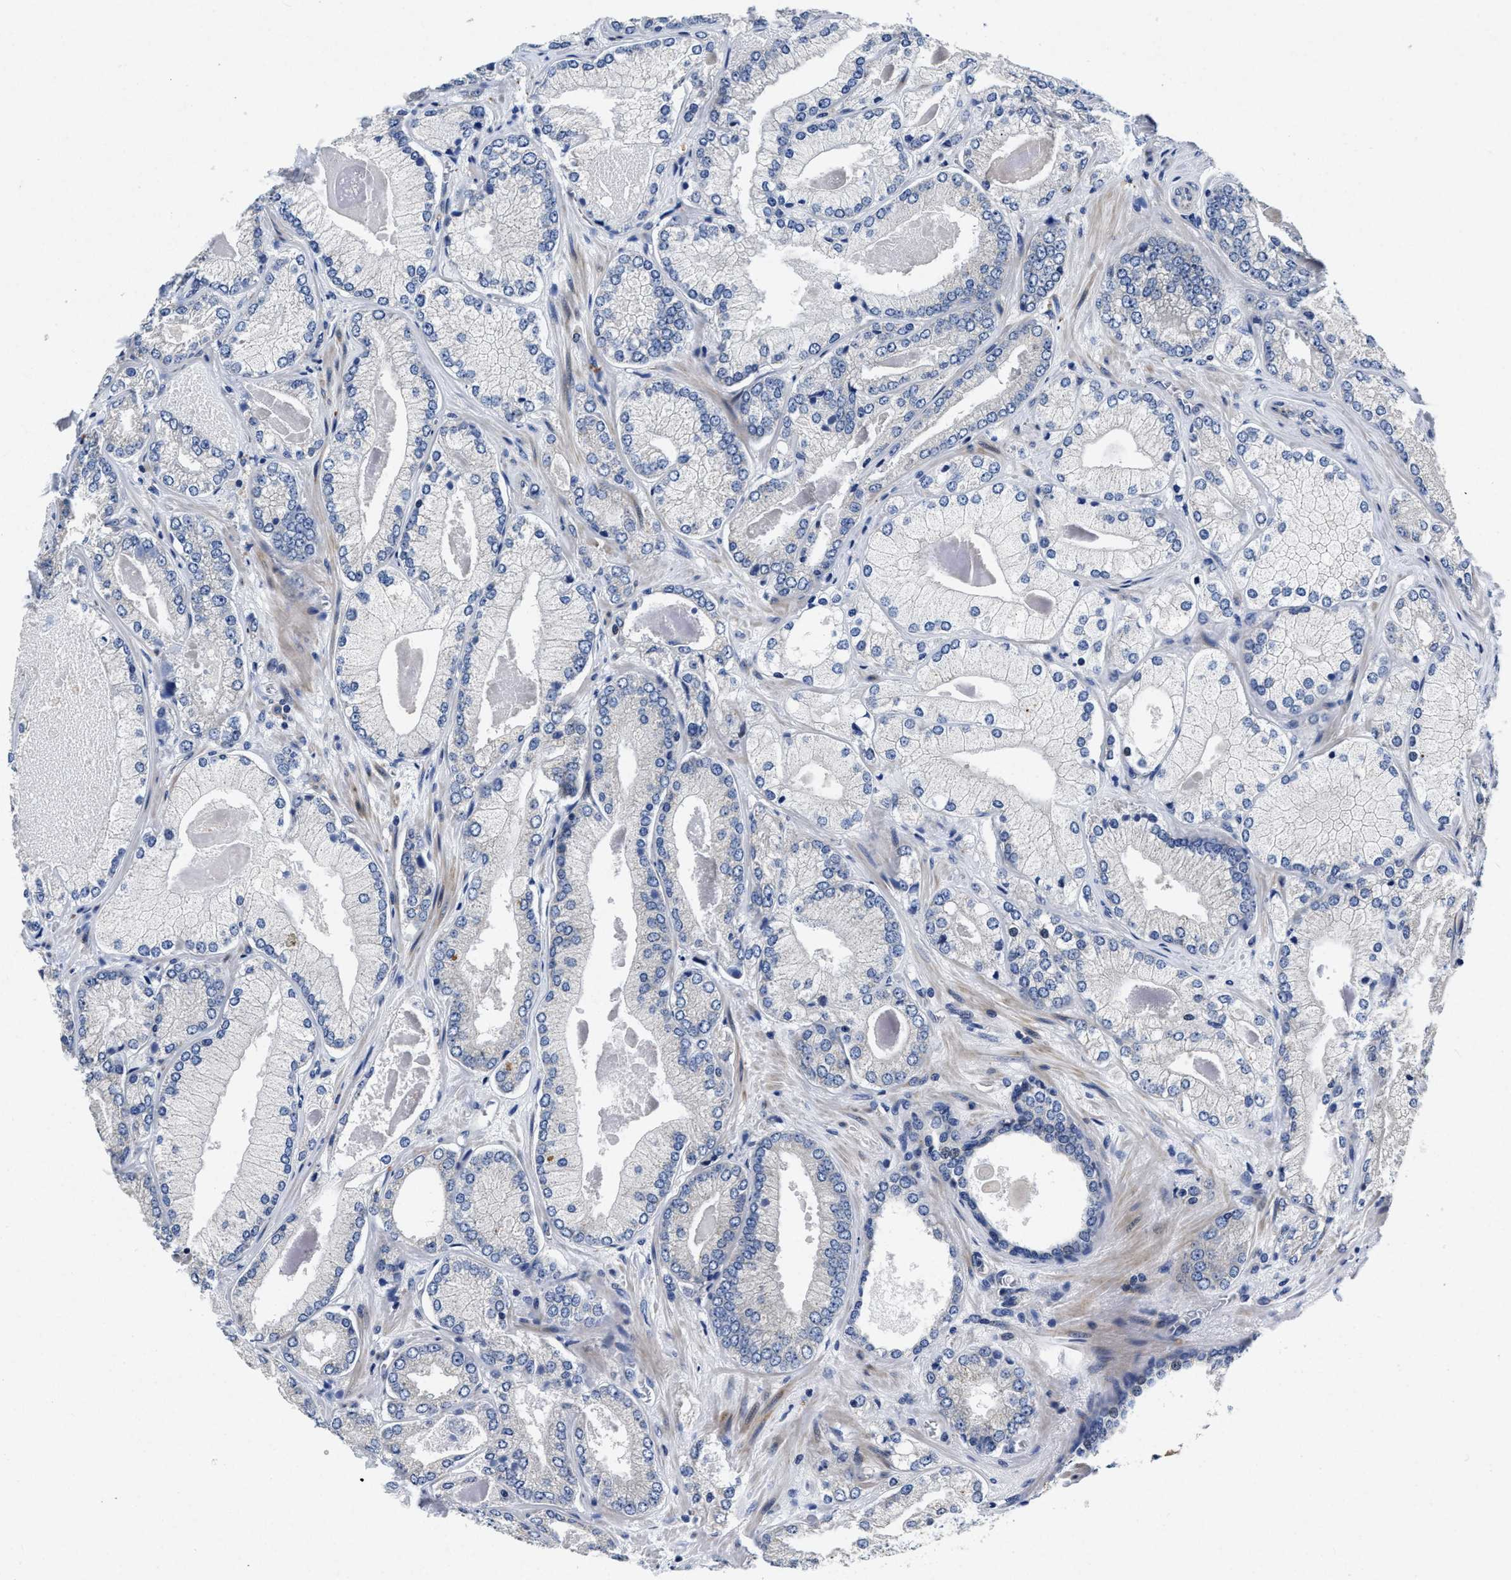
{"staining": {"intensity": "negative", "quantity": "none", "location": "none"}, "tissue": "prostate cancer", "cell_type": "Tumor cells", "image_type": "cancer", "snomed": [{"axis": "morphology", "description": "Adenocarcinoma, Low grade"}, {"axis": "topography", "description": "Prostate"}], "caption": "Prostate adenocarcinoma (low-grade) was stained to show a protein in brown. There is no significant staining in tumor cells. Nuclei are stained in blue.", "gene": "LAD1", "patient": {"sex": "male", "age": 65}}